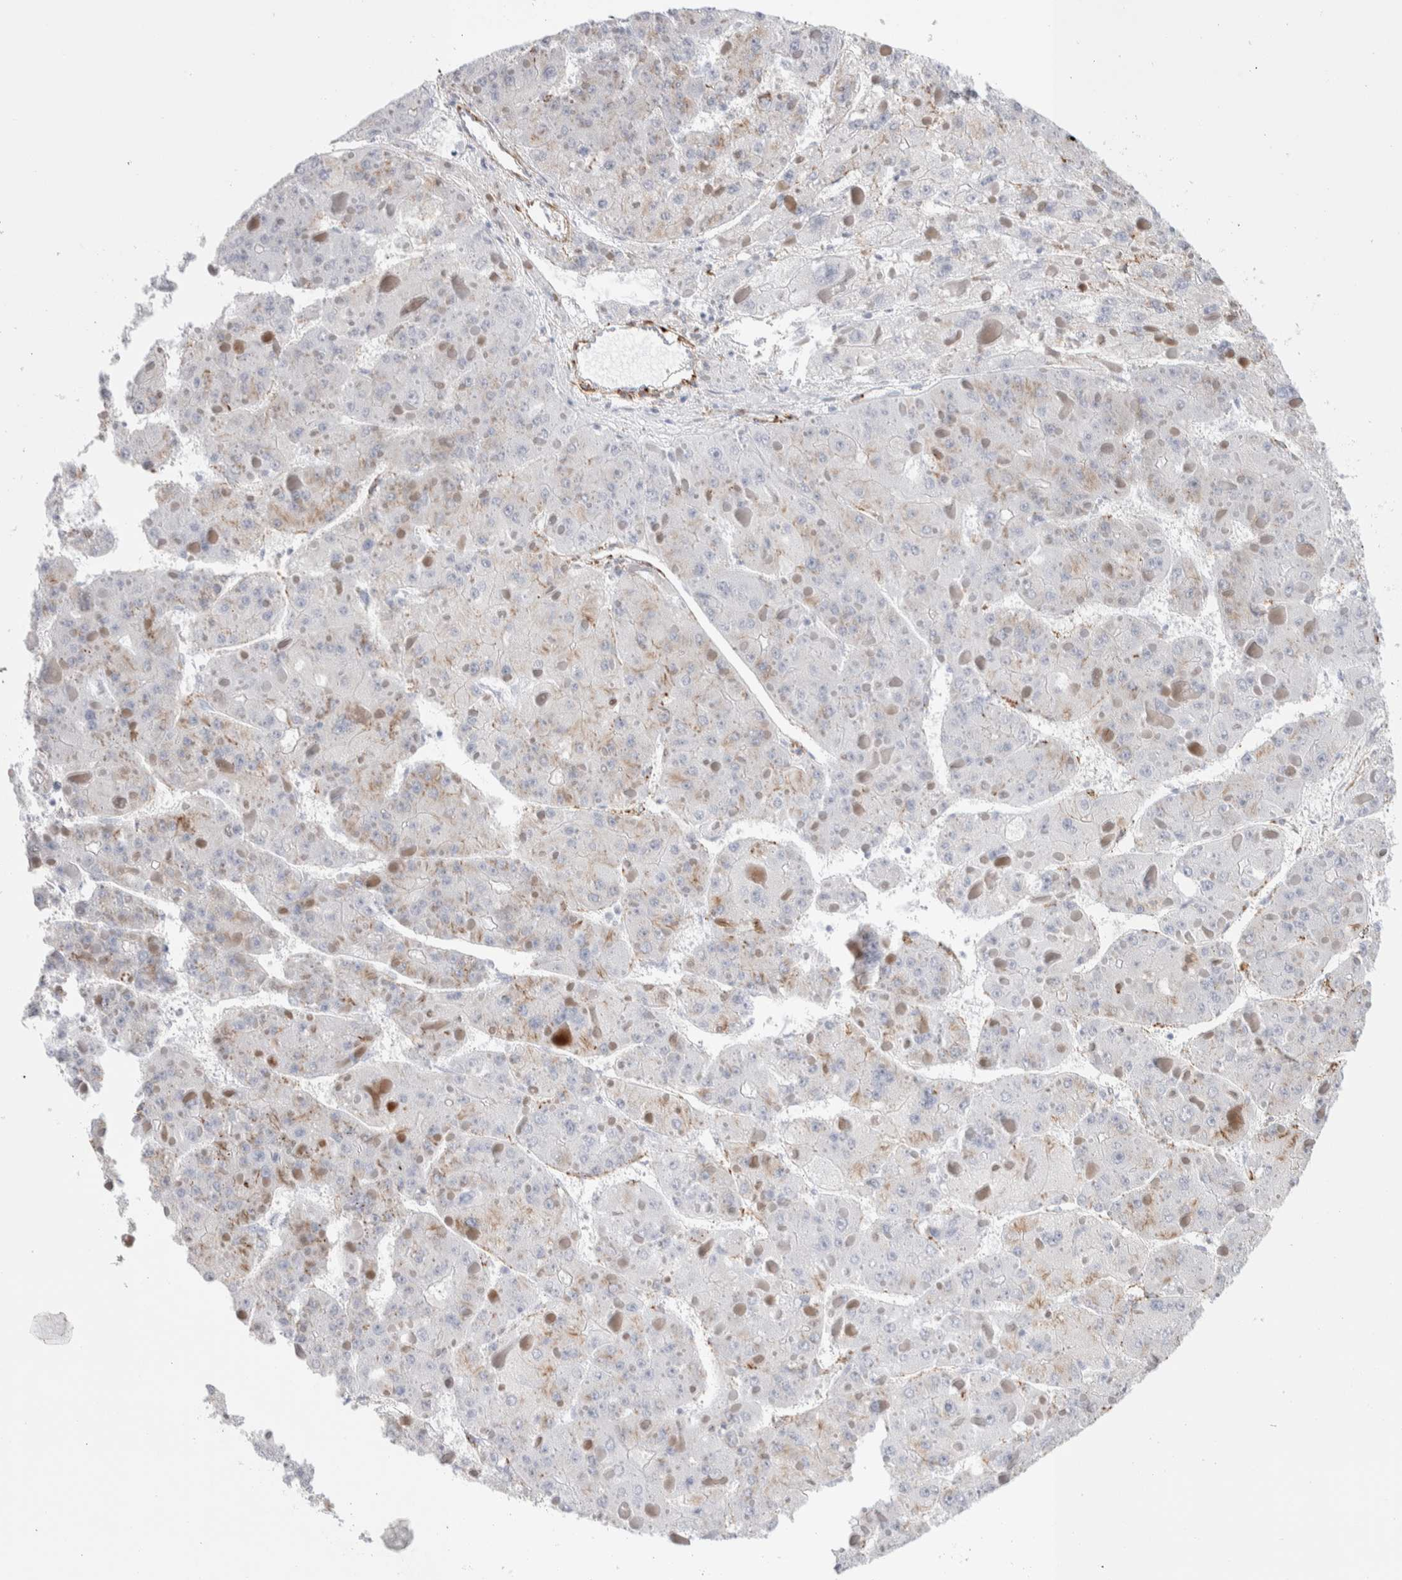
{"staining": {"intensity": "negative", "quantity": "none", "location": "none"}, "tissue": "liver cancer", "cell_type": "Tumor cells", "image_type": "cancer", "snomed": [{"axis": "morphology", "description": "Carcinoma, Hepatocellular, NOS"}, {"axis": "topography", "description": "Liver"}], "caption": "The IHC image has no significant expression in tumor cells of liver hepatocellular carcinoma tissue.", "gene": "SEPTIN4", "patient": {"sex": "female", "age": 73}}